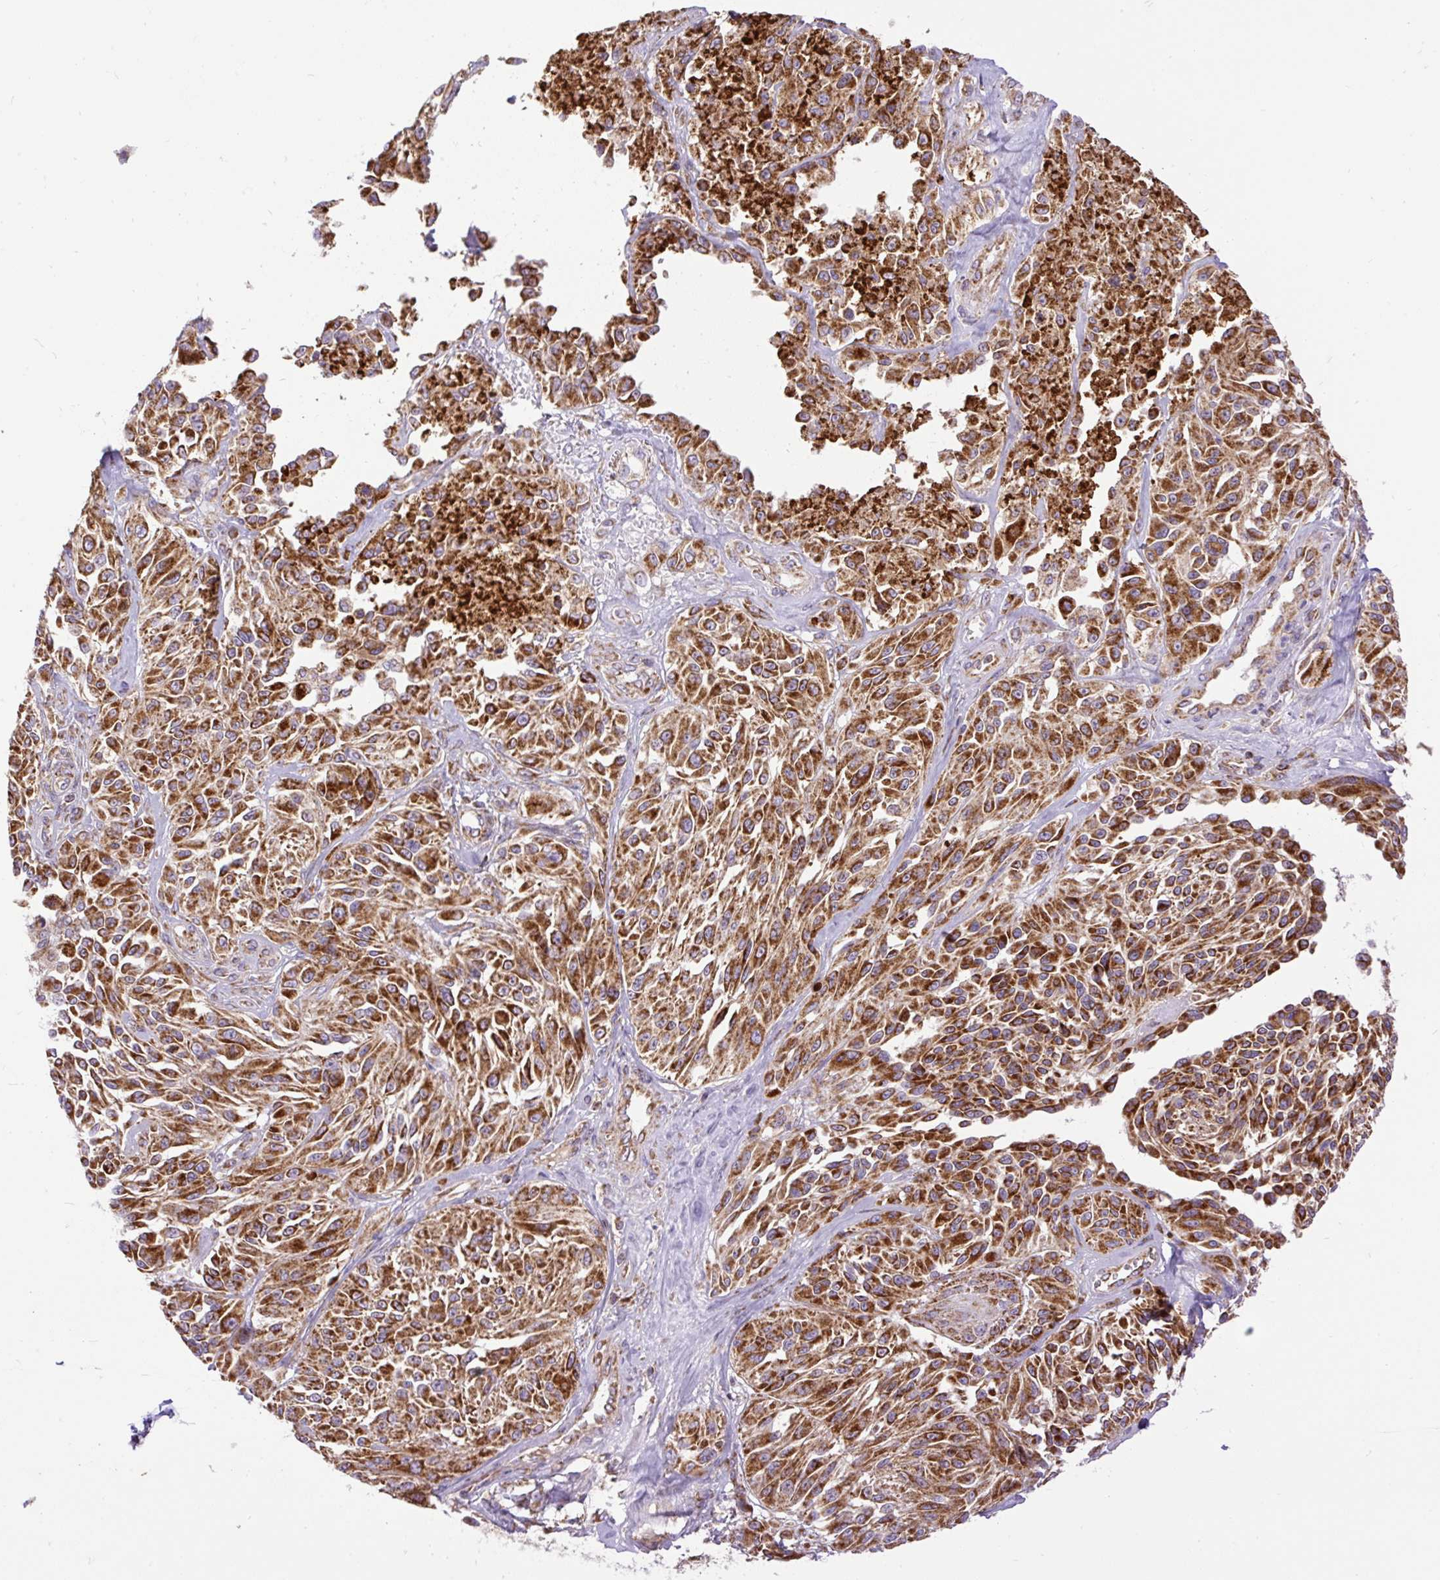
{"staining": {"intensity": "strong", "quantity": ">75%", "location": "cytoplasmic/membranous"}, "tissue": "melanoma", "cell_type": "Tumor cells", "image_type": "cancer", "snomed": [{"axis": "morphology", "description": "Malignant melanoma, NOS"}, {"axis": "topography", "description": "Skin"}], "caption": "DAB (3,3'-diaminobenzidine) immunohistochemical staining of melanoma reveals strong cytoplasmic/membranous protein positivity in about >75% of tumor cells.", "gene": "TOMM40", "patient": {"sex": "male", "age": 94}}